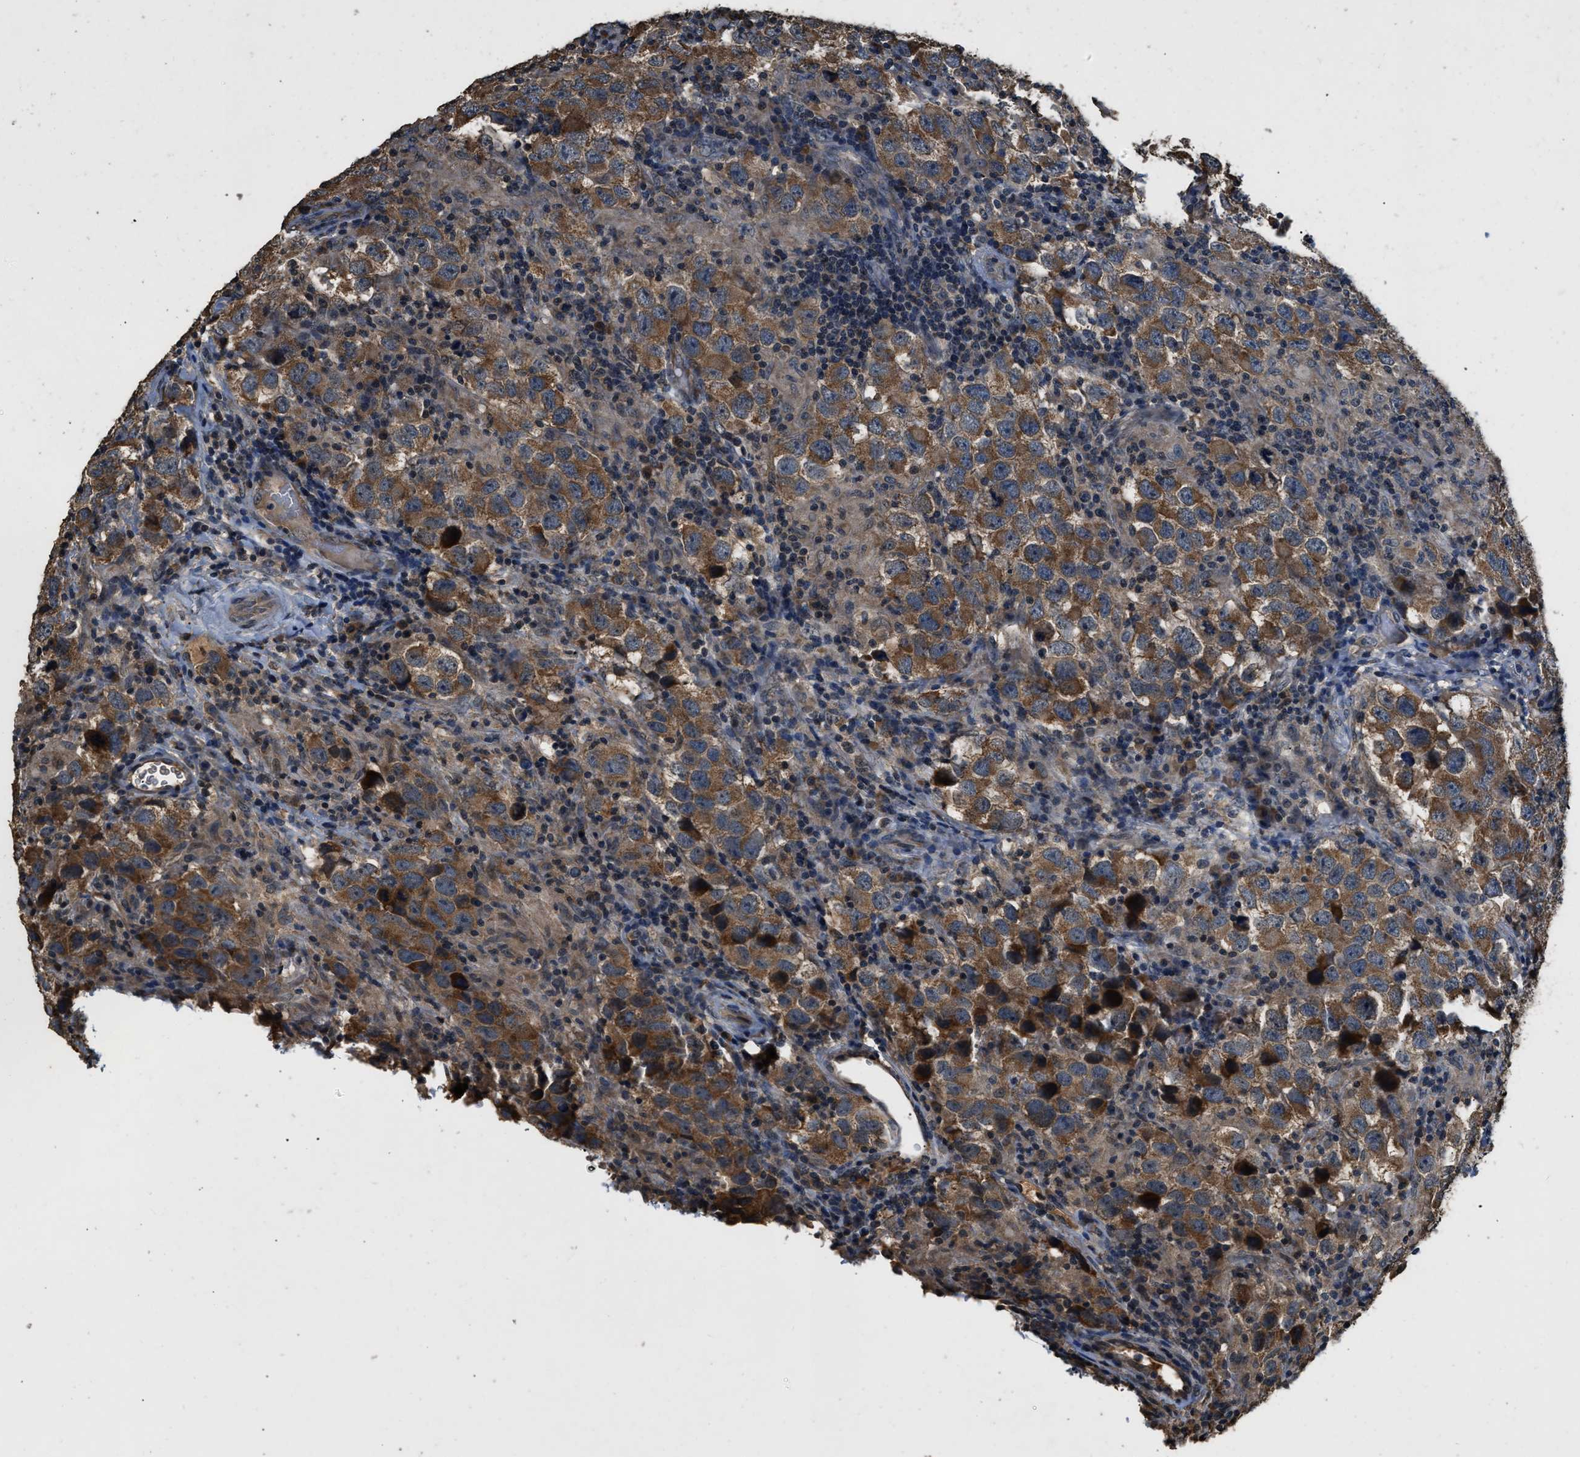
{"staining": {"intensity": "moderate", "quantity": ">75%", "location": "cytoplasmic/membranous"}, "tissue": "testis cancer", "cell_type": "Tumor cells", "image_type": "cancer", "snomed": [{"axis": "morphology", "description": "Carcinoma, Embryonal, NOS"}, {"axis": "topography", "description": "Testis"}], "caption": "IHC (DAB (3,3'-diaminobenzidine)) staining of testis embryonal carcinoma displays moderate cytoplasmic/membranous protein staining in approximately >75% of tumor cells.", "gene": "DENND6B", "patient": {"sex": "male", "age": 21}}